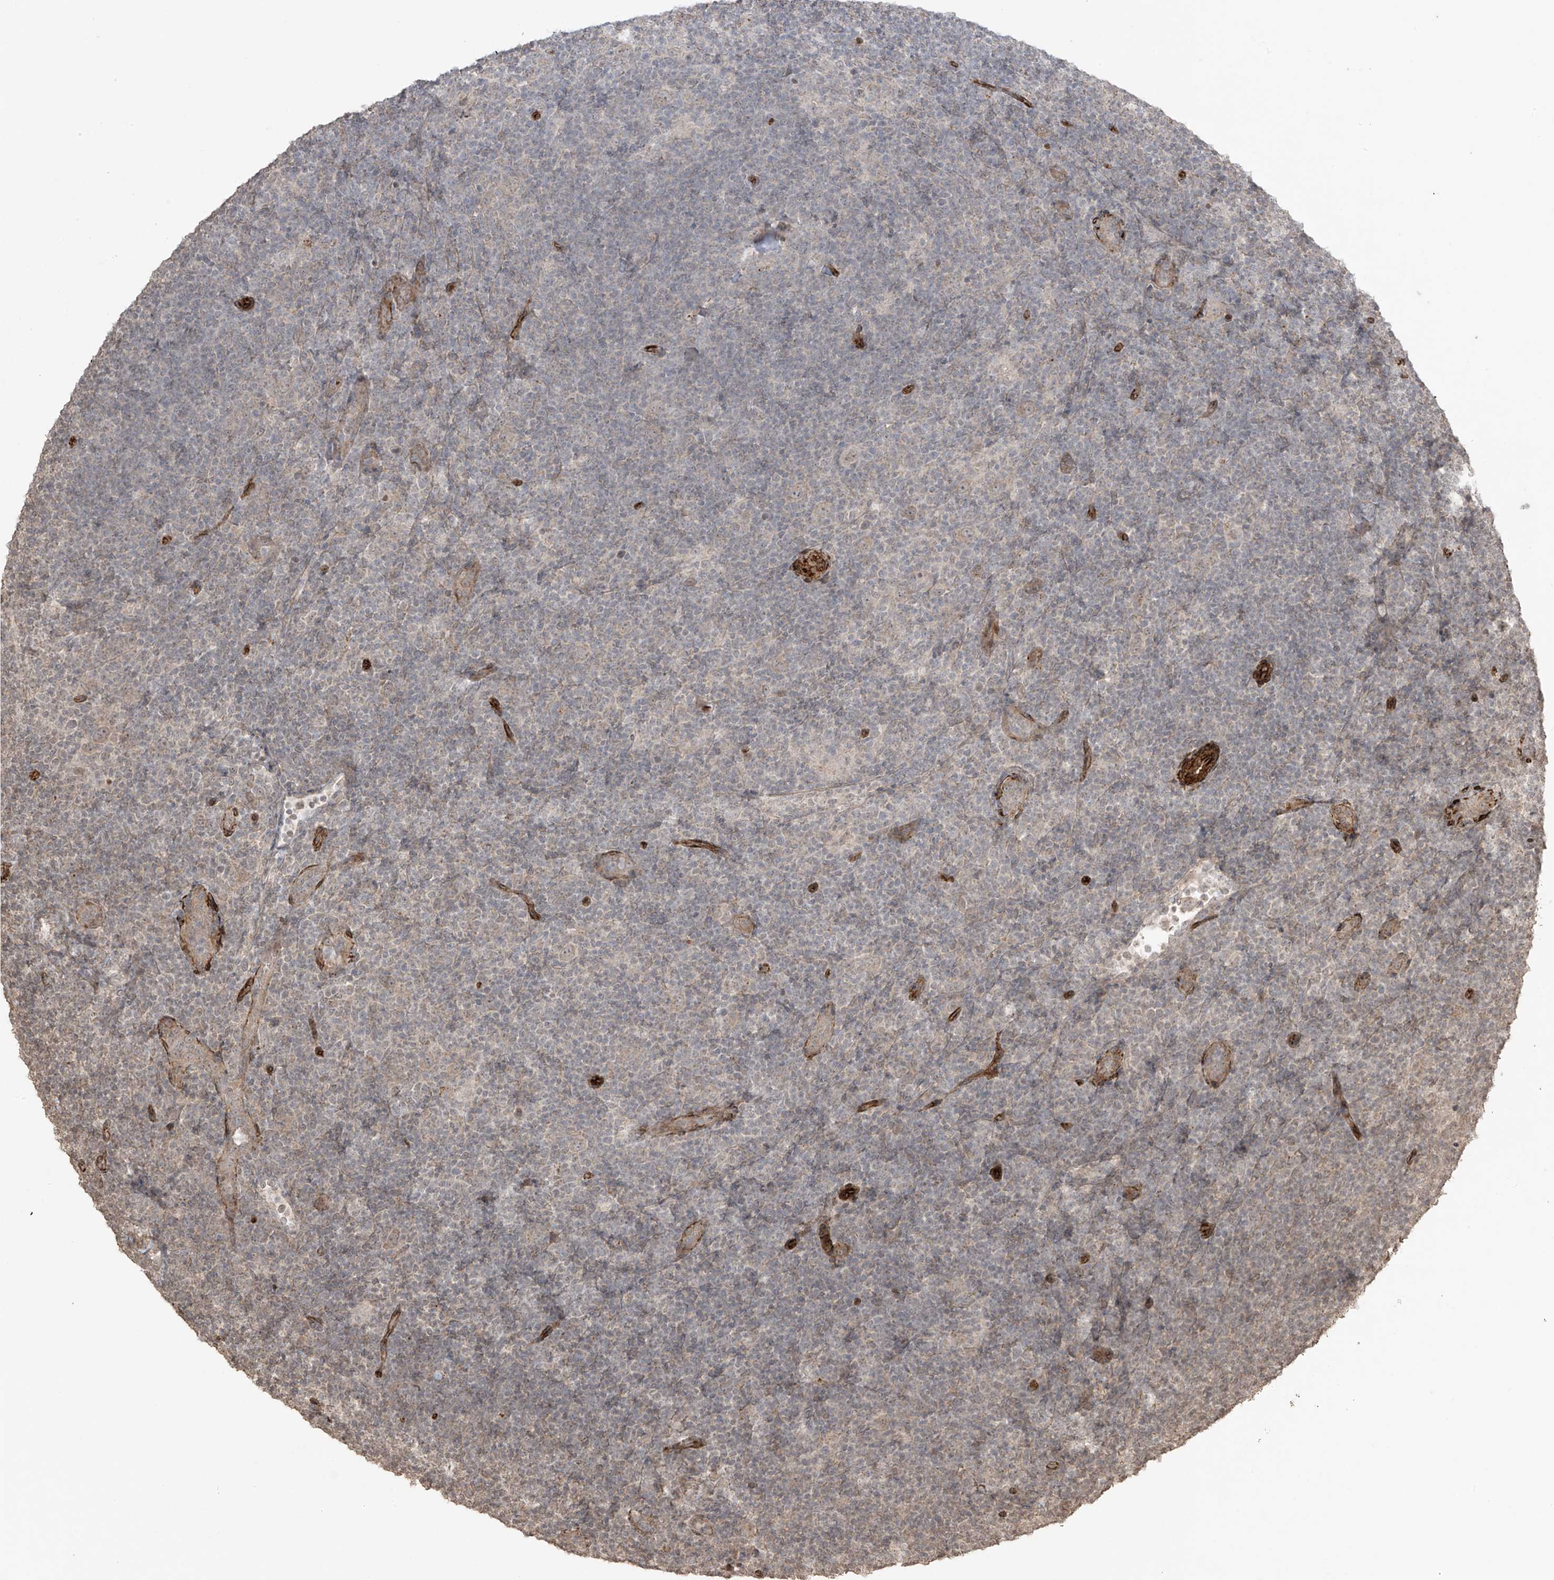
{"staining": {"intensity": "negative", "quantity": "none", "location": "none"}, "tissue": "lymphoma", "cell_type": "Tumor cells", "image_type": "cancer", "snomed": [{"axis": "morphology", "description": "Hodgkin's disease, NOS"}, {"axis": "topography", "description": "Lymph node"}], "caption": "IHC histopathology image of neoplastic tissue: human lymphoma stained with DAB (3,3'-diaminobenzidine) reveals no significant protein staining in tumor cells. (Brightfield microscopy of DAB (3,3'-diaminobenzidine) immunohistochemistry at high magnification).", "gene": "TTLL5", "patient": {"sex": "female", "age": 57}}